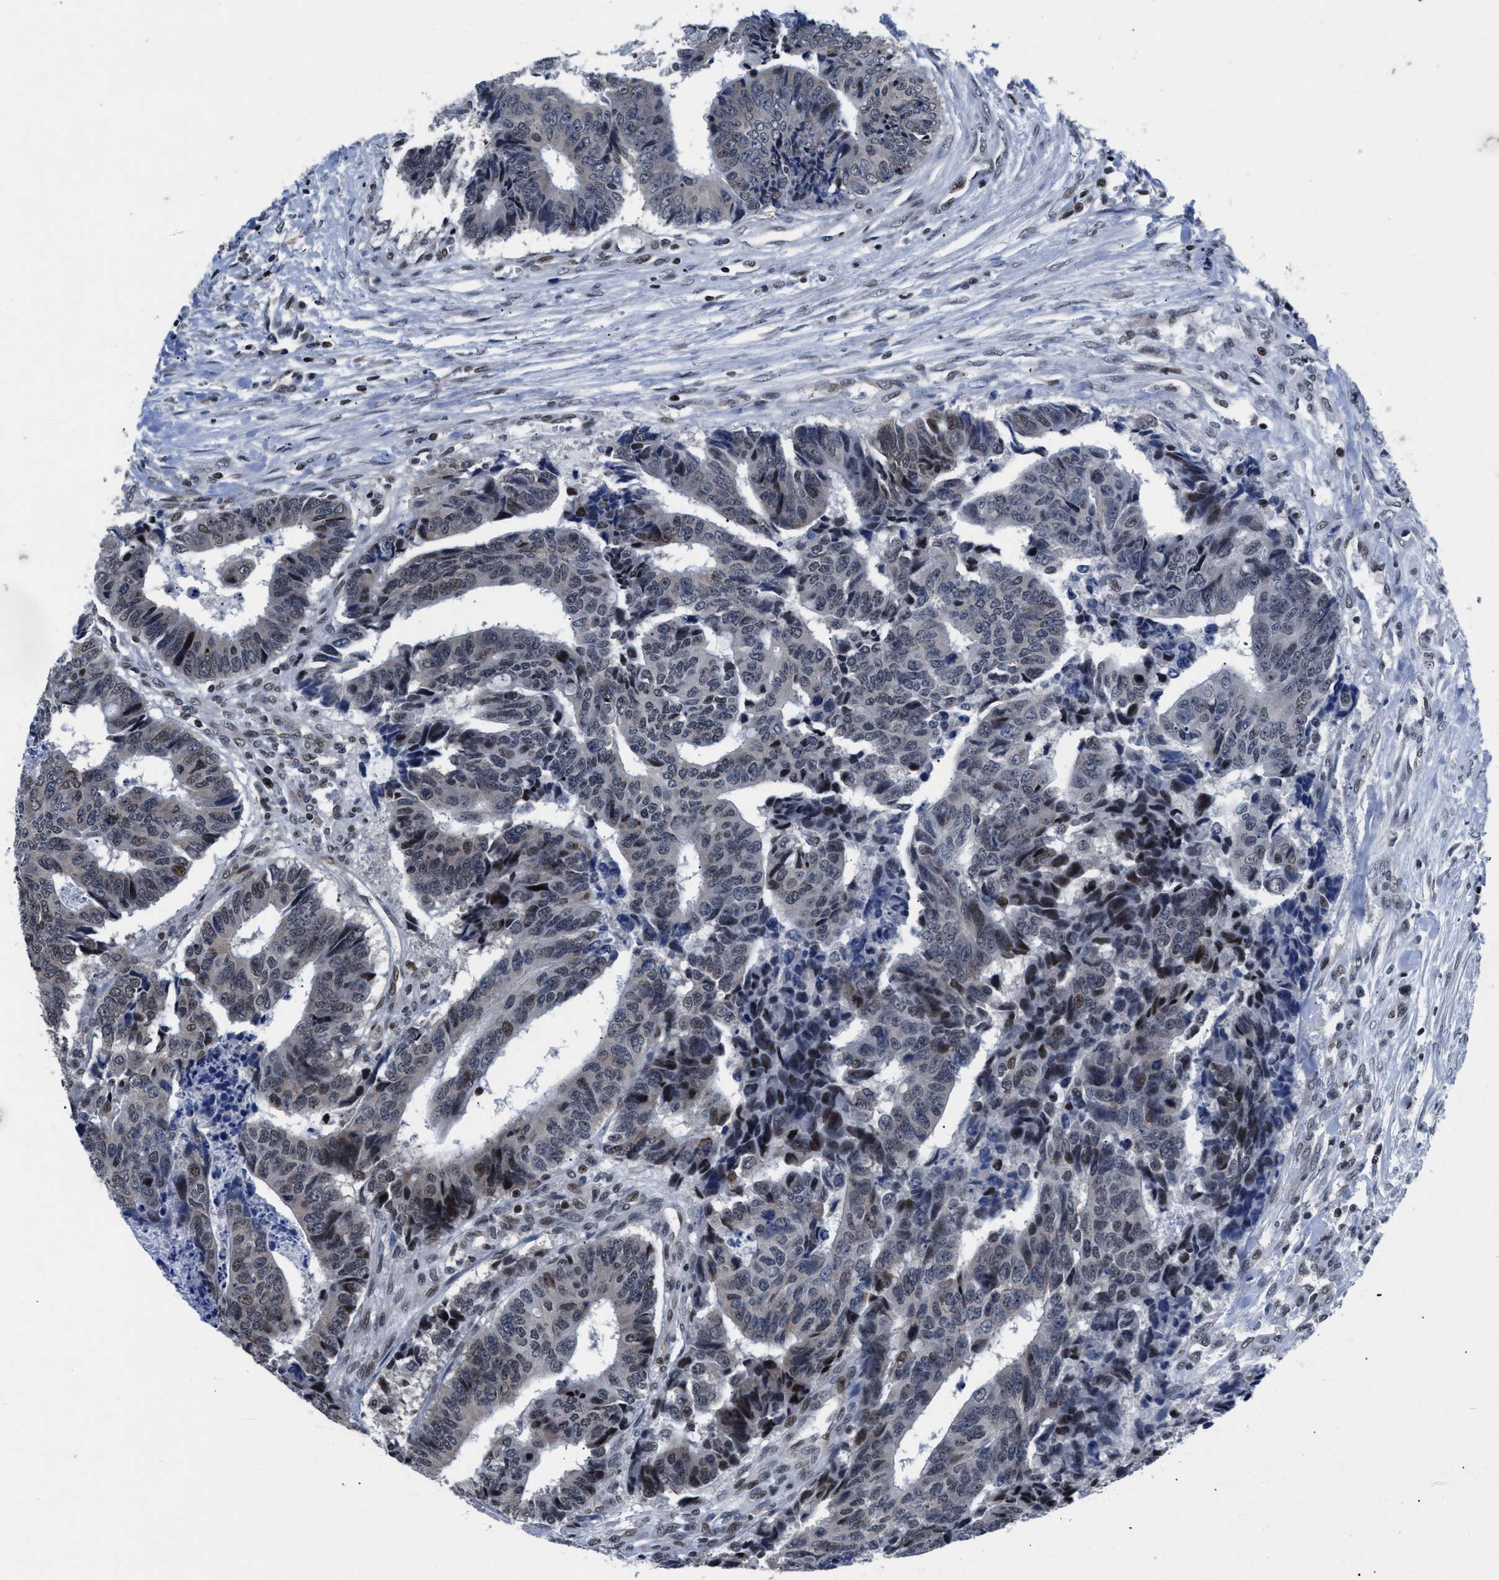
{"staining": {"intensity": "weak", "quantity": "<25%", "location": "nuclear"}, "tissue": "colorectal cancer", "cell_type": "Tumor cells", "image_type": "cancer", "snomed": [{"axis": "morphology", "description": "Adenocarcinoma, NOS"}, {"axis": "topography", "description": "Rectum"}], "caption": "Tumor cells are negative for brown protein staining in colorectal cancer. (DAB IHC visualized using brightfield microscopy, high magnification).", "gene": "WDR81", "patient": {"sex": "male", "age": 84}}